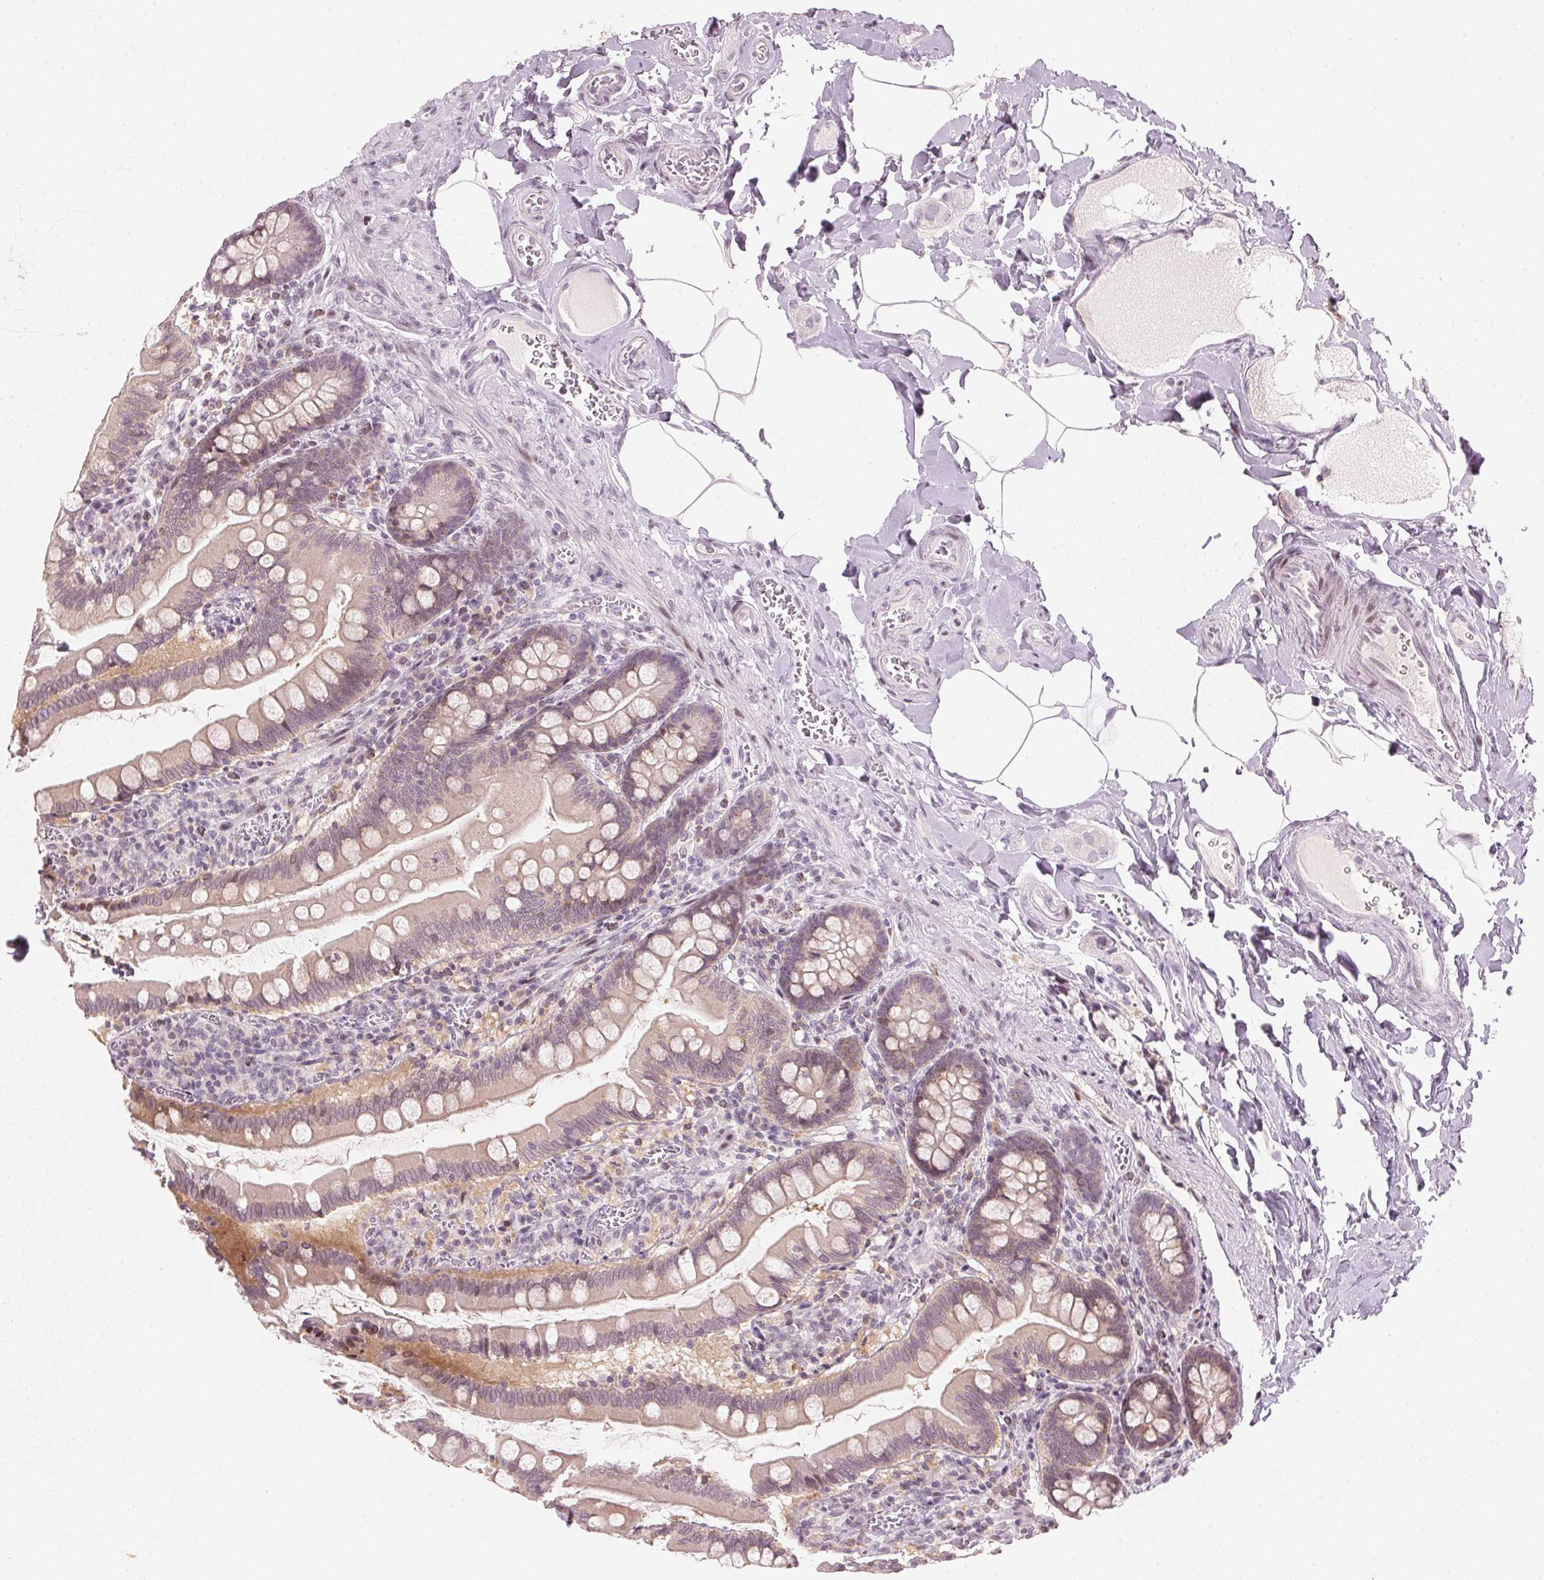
{"staining": {"intensity": "weak", "quantity": "<25%", "location": "cytoplasmic/membranous"}, "tissue": "small intestine", "cell_type": "Glandular cells", "image_type": "normal", "snomed": [{"axis": "morphology", "description": "Normal tissue, NOS"}, {"axis": "topography", "description": "Small intestine"}], "caption": "Glandular cells are negative for brown protein staining in unremarkable small intestine. (DAB (3,3'-diaminobenzidine) IHC visualized using brightfield microscopy, high magnification).", "gene": "SFRP4", "patient": {"sex": "female", "age": 56}}